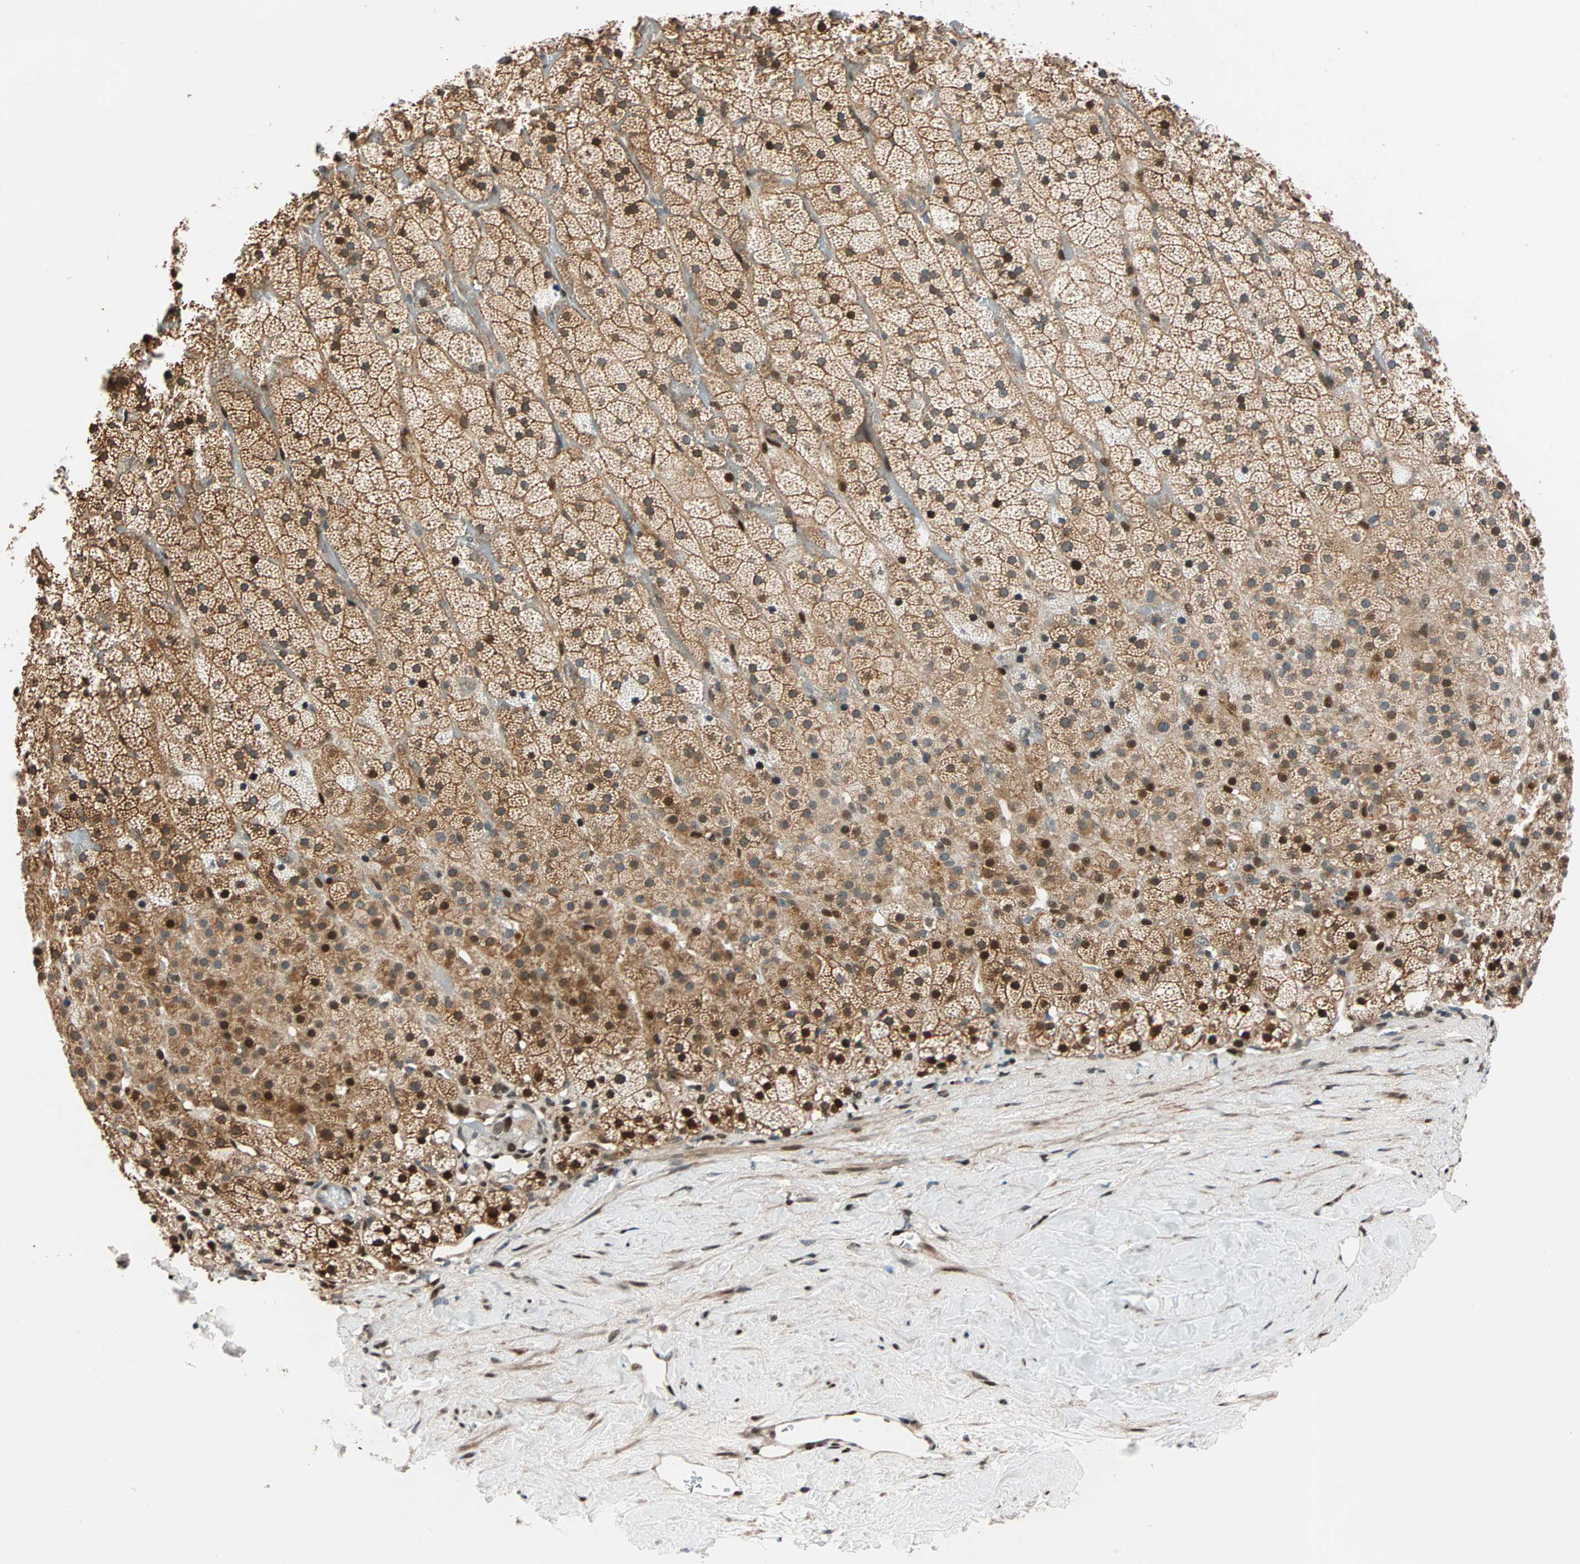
{"staining": {"intensity": "strong", "quantity": ">75%", "location": "cytoplasmic/membranous,nuclear"}, "tissue": "adrenal gland", "cell_type": "Glandular cells", "image_type": "normal", "snomed": [{"axis": "morphology", "description": "Normal tissue, NOS"}, {"axis": "topography", "description": "Adrenal gland"}], "caption": "Brown immunohistochemical staining in benign adrenal gland displays strong cytoplasmic/membranous,nuclear positivity in approximately >75% of glandular cells.", "gene": "HECW1", "patient": {"sex": "male", "age": 35}}